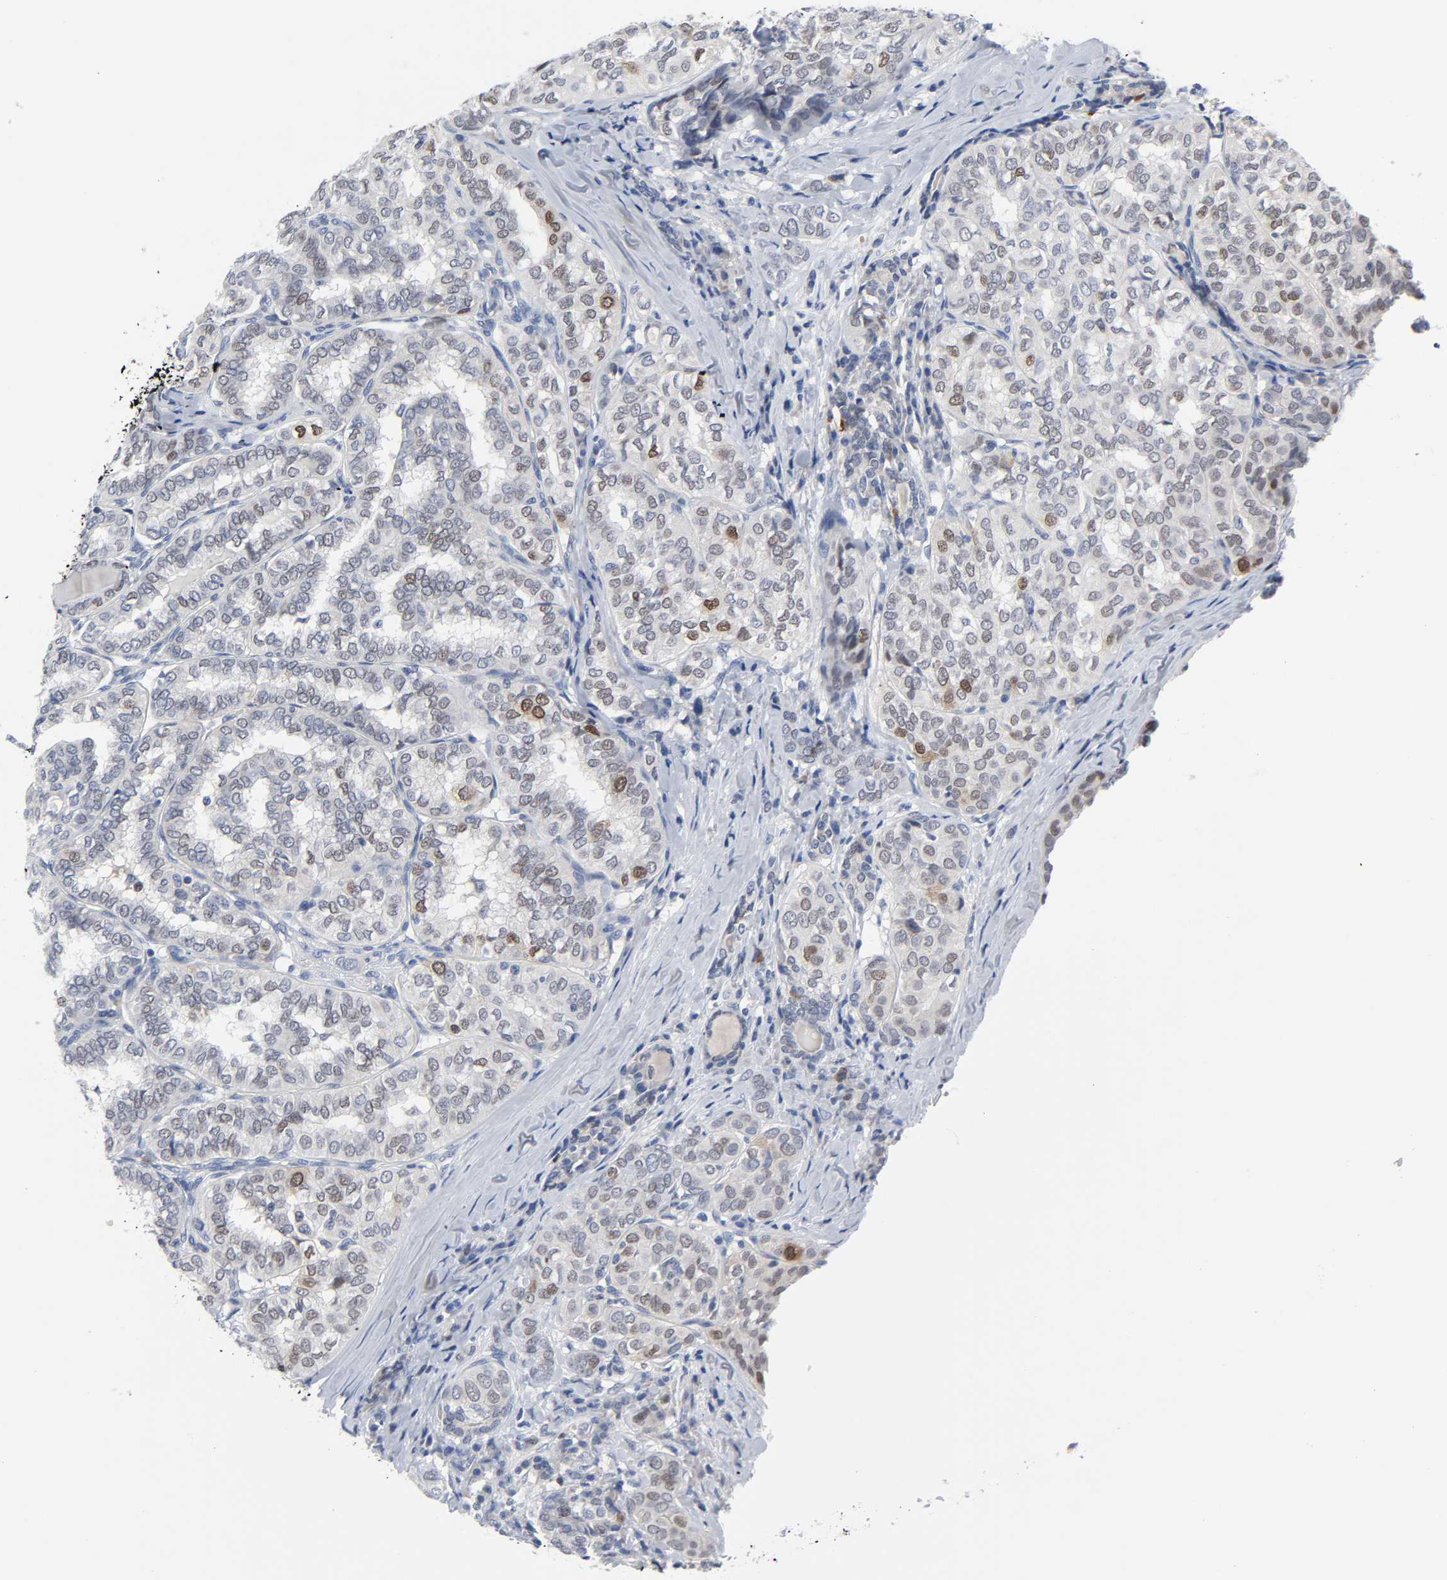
{"staining": {"intensity": "moderate", "quantity": "<25%", "location": "nuclear"}, "tissue": "thyroid cancer", "cell_type": "Tumor cells", "image_type": "cancer", "snomed": [{"axis": "morphology", "description": "Papillary adenocarcinoma, NOS"}, {"axis": "topography", "description": "Thyroid gland"}], "caption": "High-power microscopy captured an IHC photomicrograph of thyroid cancer (papillary adenocarcinoma), revealing moderate nuclear staining in approximately <25% of tumor cells. (Stains: DAB (3,3'-diaminobenzidine) in brown, nuclei in blue, Microscopy: brightfield microscopy at high magnification).", "gene": "WEE1", "patient": {"sex": "female", "age": 30}}